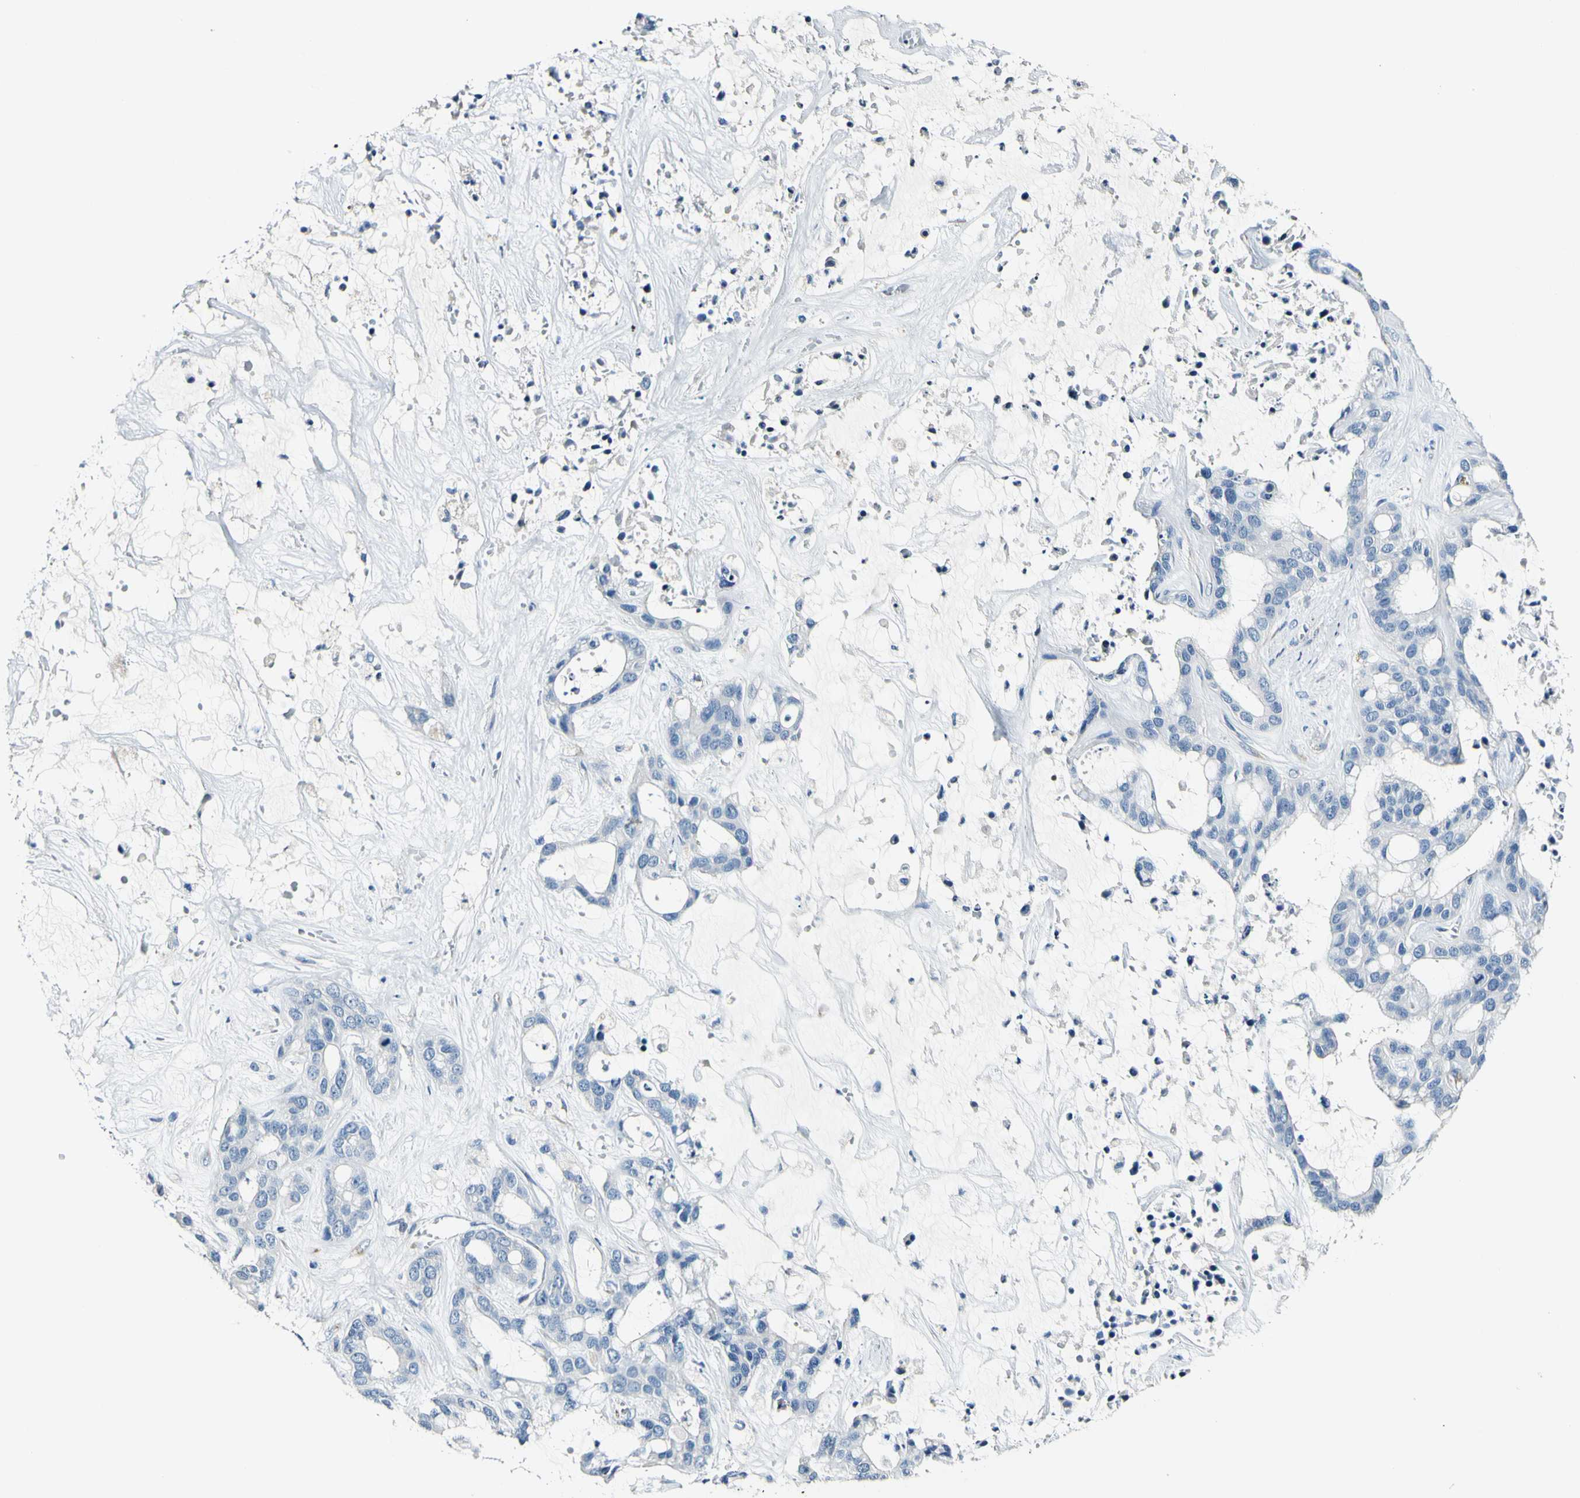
{"staining": {"intensity": "negative", "quantity": "none", "location": "none"}, "tissue": "liver cancer", "cell_type": "Tumor cells", "image_type": "cancer", "snomed": [{"axis": "morphology", "description": "Cholangiocarcinoma"}, {"axis": "topography", "description": "Liver"}], "caption": "There is no significant expression in tumor cells of liver cancer.", "gene": "COL6A3", "patient": {"sex": "female", "age": 65}}